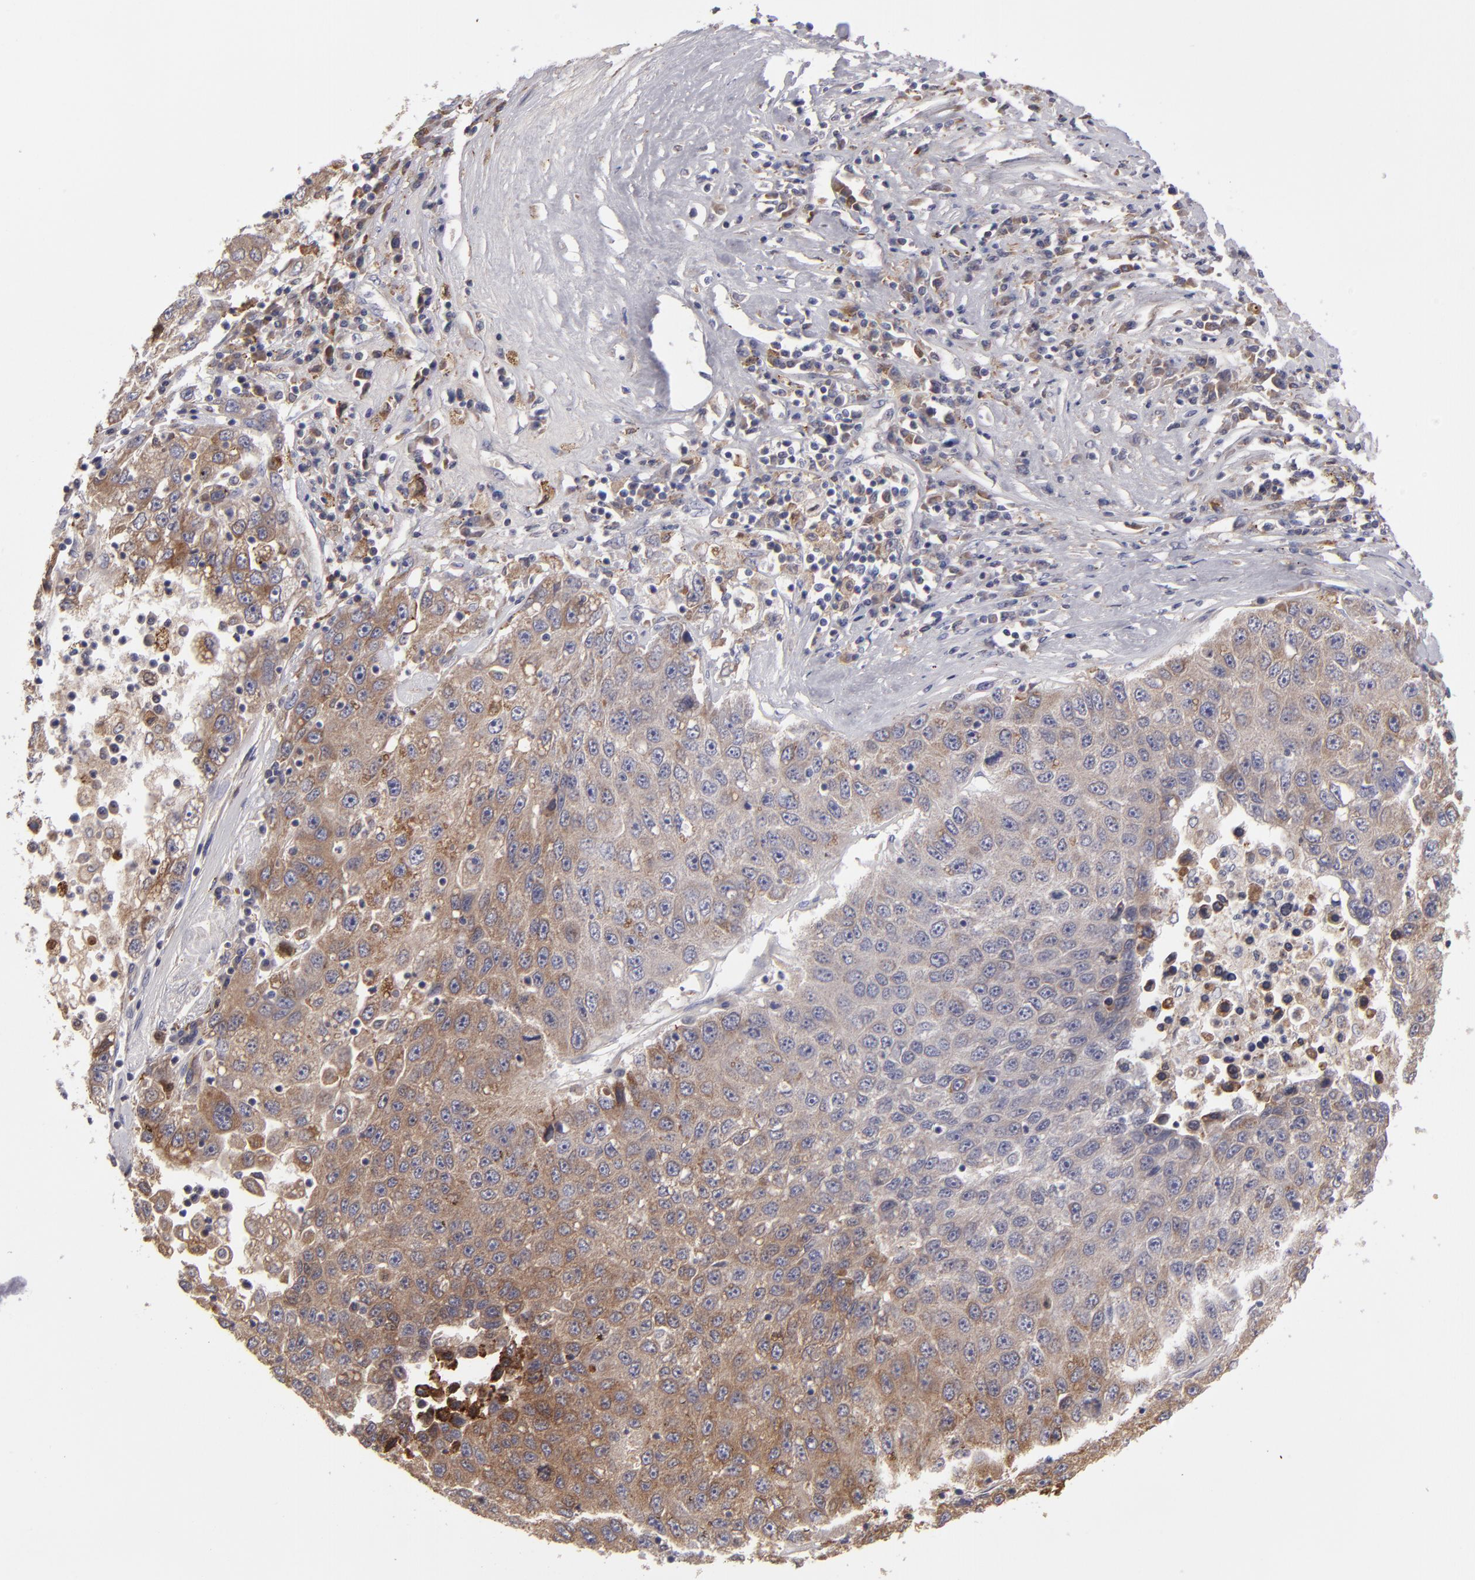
{"staining": {"intensity": "moderate", "quantity": ">75%", "location": "cytoplasmic/membranous"}, "tissue": "liver cancer", "cell_type": "Tumor cells", "image_type": "cancer", "snomed": [{"axis": "morphology", "description": "Carcinoma, Hepatocellular, NOS"}, {"axis": "topography", "description": "Liver"}], "caption": "Liver cancer stained for a protein displays moderate cytoplasmic/membranous positivity in tumor cells.", "gene": "CFB", "patient": {"sex": "male", "age": 49}}